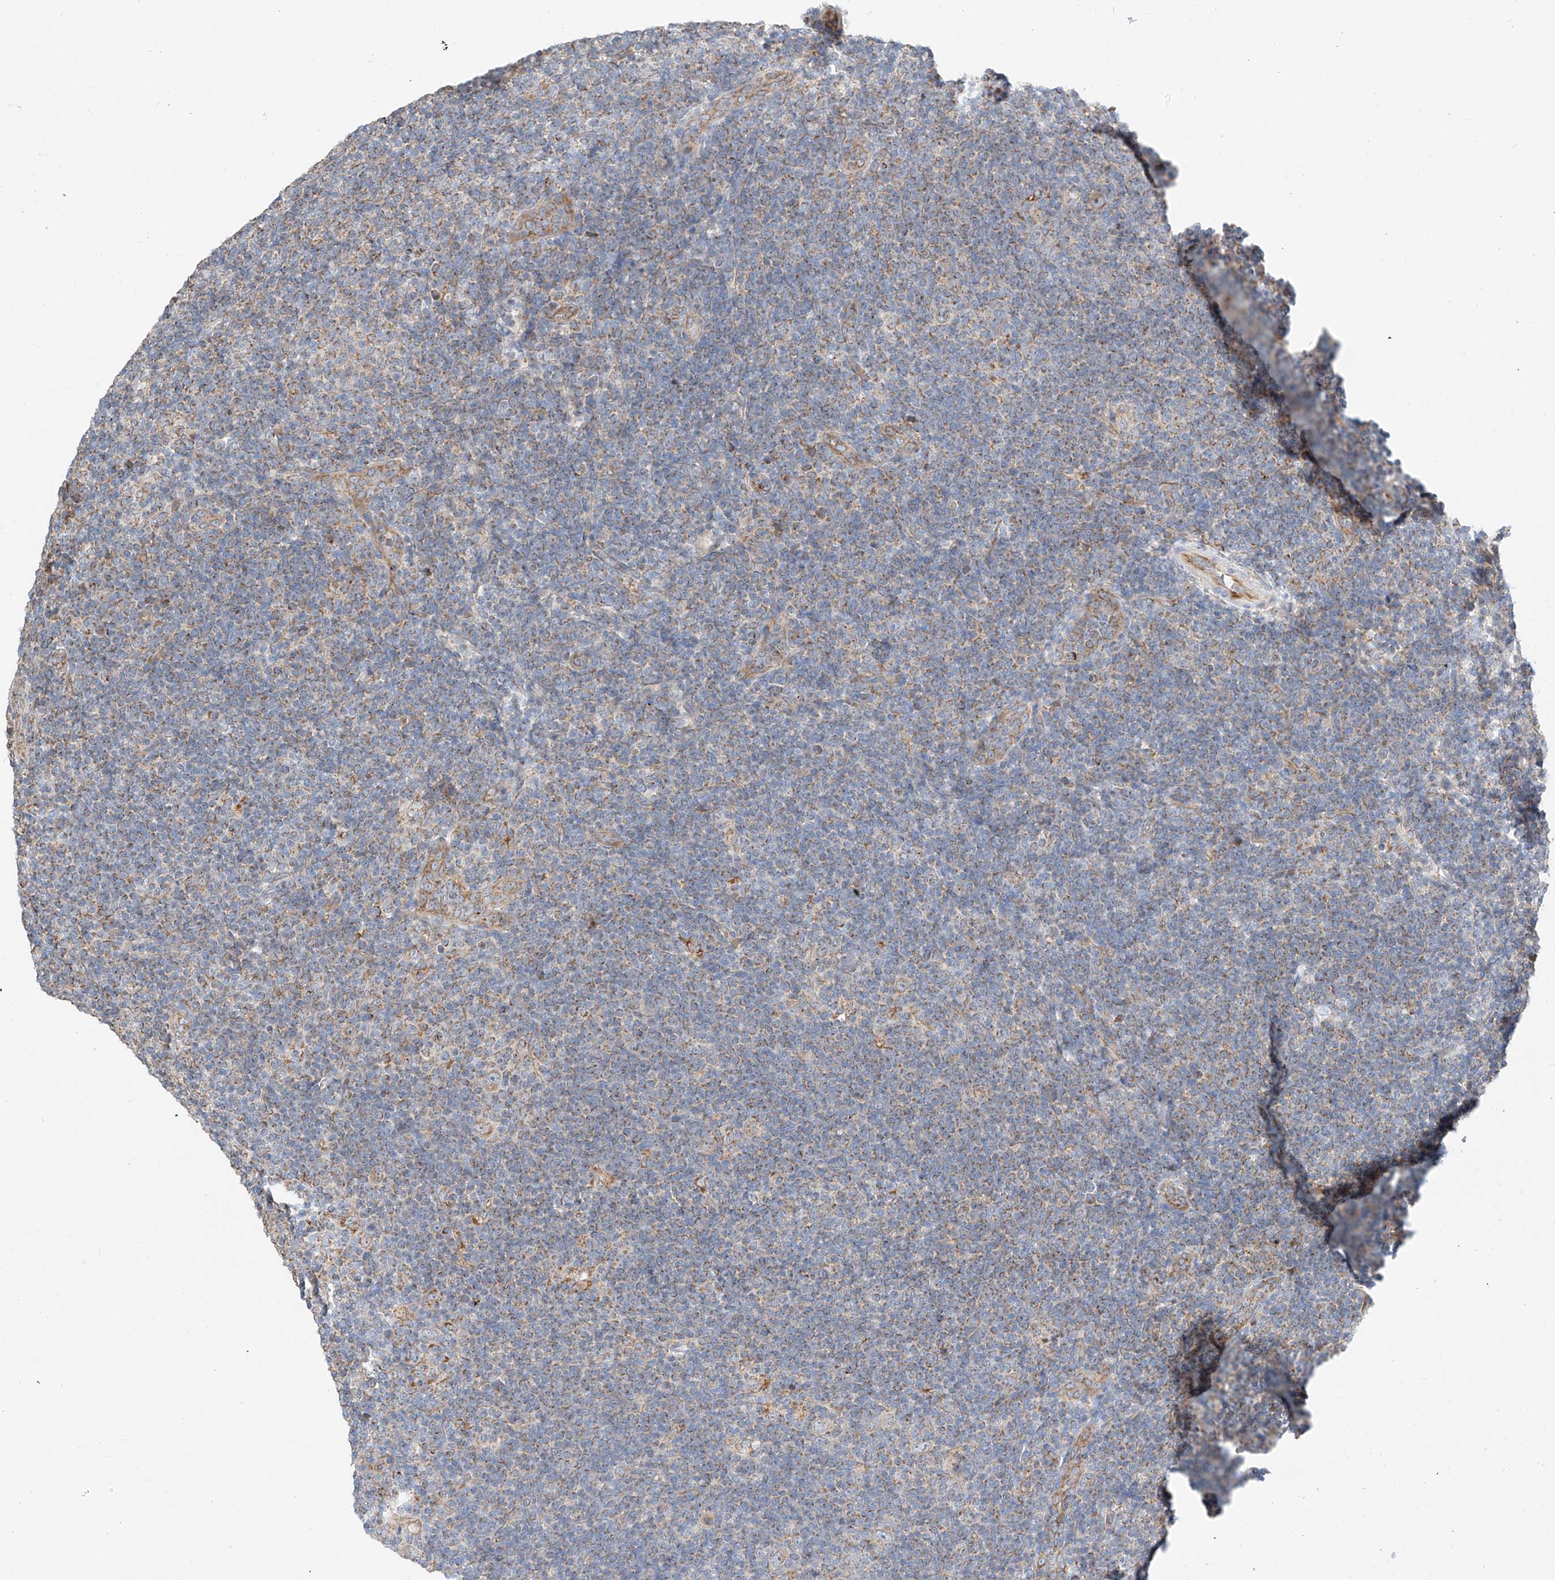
{"staining": {"intensity": "weak", "quantity": "25%-75%", "location": "cytoplasmic/membranous"}, "tissue": "lymphoma", "cell_type": "Tumor cells", "image_type": "cancer", "snomed": [{"axis": "morphology", "description": "Hodgkin's disease, NOS"}, {"axis": "topography", "description": "Lymph node"}], "caption": "Immunohistochemistry (IHC) staining of lymphoma, which demonstrates low levels of weak cytoplasmic/membranous expression in approximately 25%-75% of tumor cells indicating weak cytoplasmic/membranous protein positivity. The staining was performed using DAB (brown) for protein detection and nuclei were counterstained in hematoxylin (blue).", "gene": "RUSC1", "patient": {"sex": "female", "age": 57}}